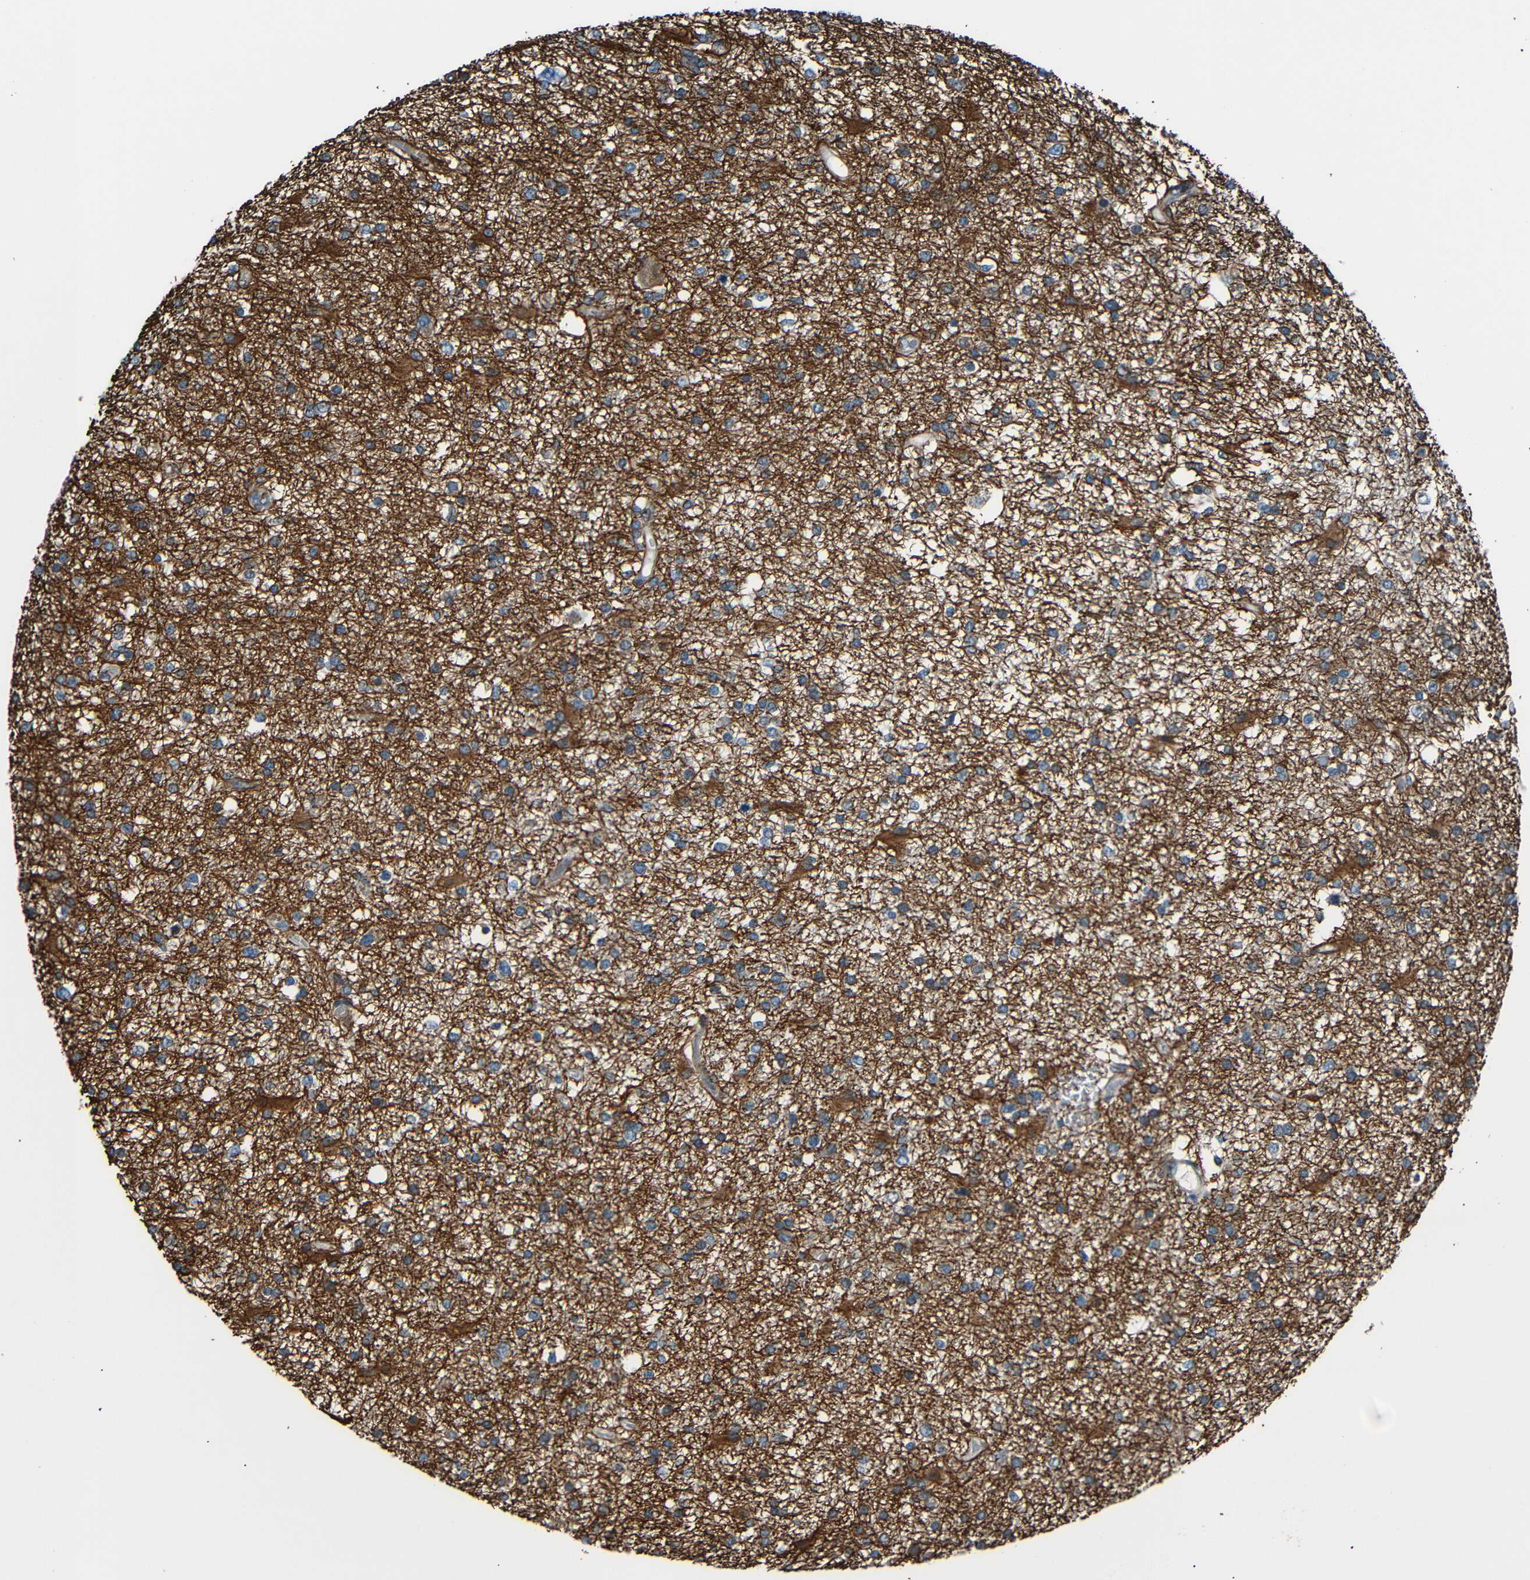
{"staining": {"intensity": "moderate", "quantity": "25%-75%", "location": "cytoplasmic/membranous"}, "tissue": "glioma", "cell_type": "Tumor cells", "image_type": "cancer", "snomed": [{"axis": "morphology", "description": "Glioma, malignant, High grade"}, {"axis": "topography", "description": "Brain"}], "caption": "Immunohistochemistry (IHC) (DAB (3,3'-diaminobenzidine)) staining of glioma reveals moderate cytoplasmic/membranous protein expression in about 25%-75% of tumor cells. (IHC, brightfield microscopy, high magnification).", "gene": "AKAP9", "patient": {"sex": "male", "age": 33}}